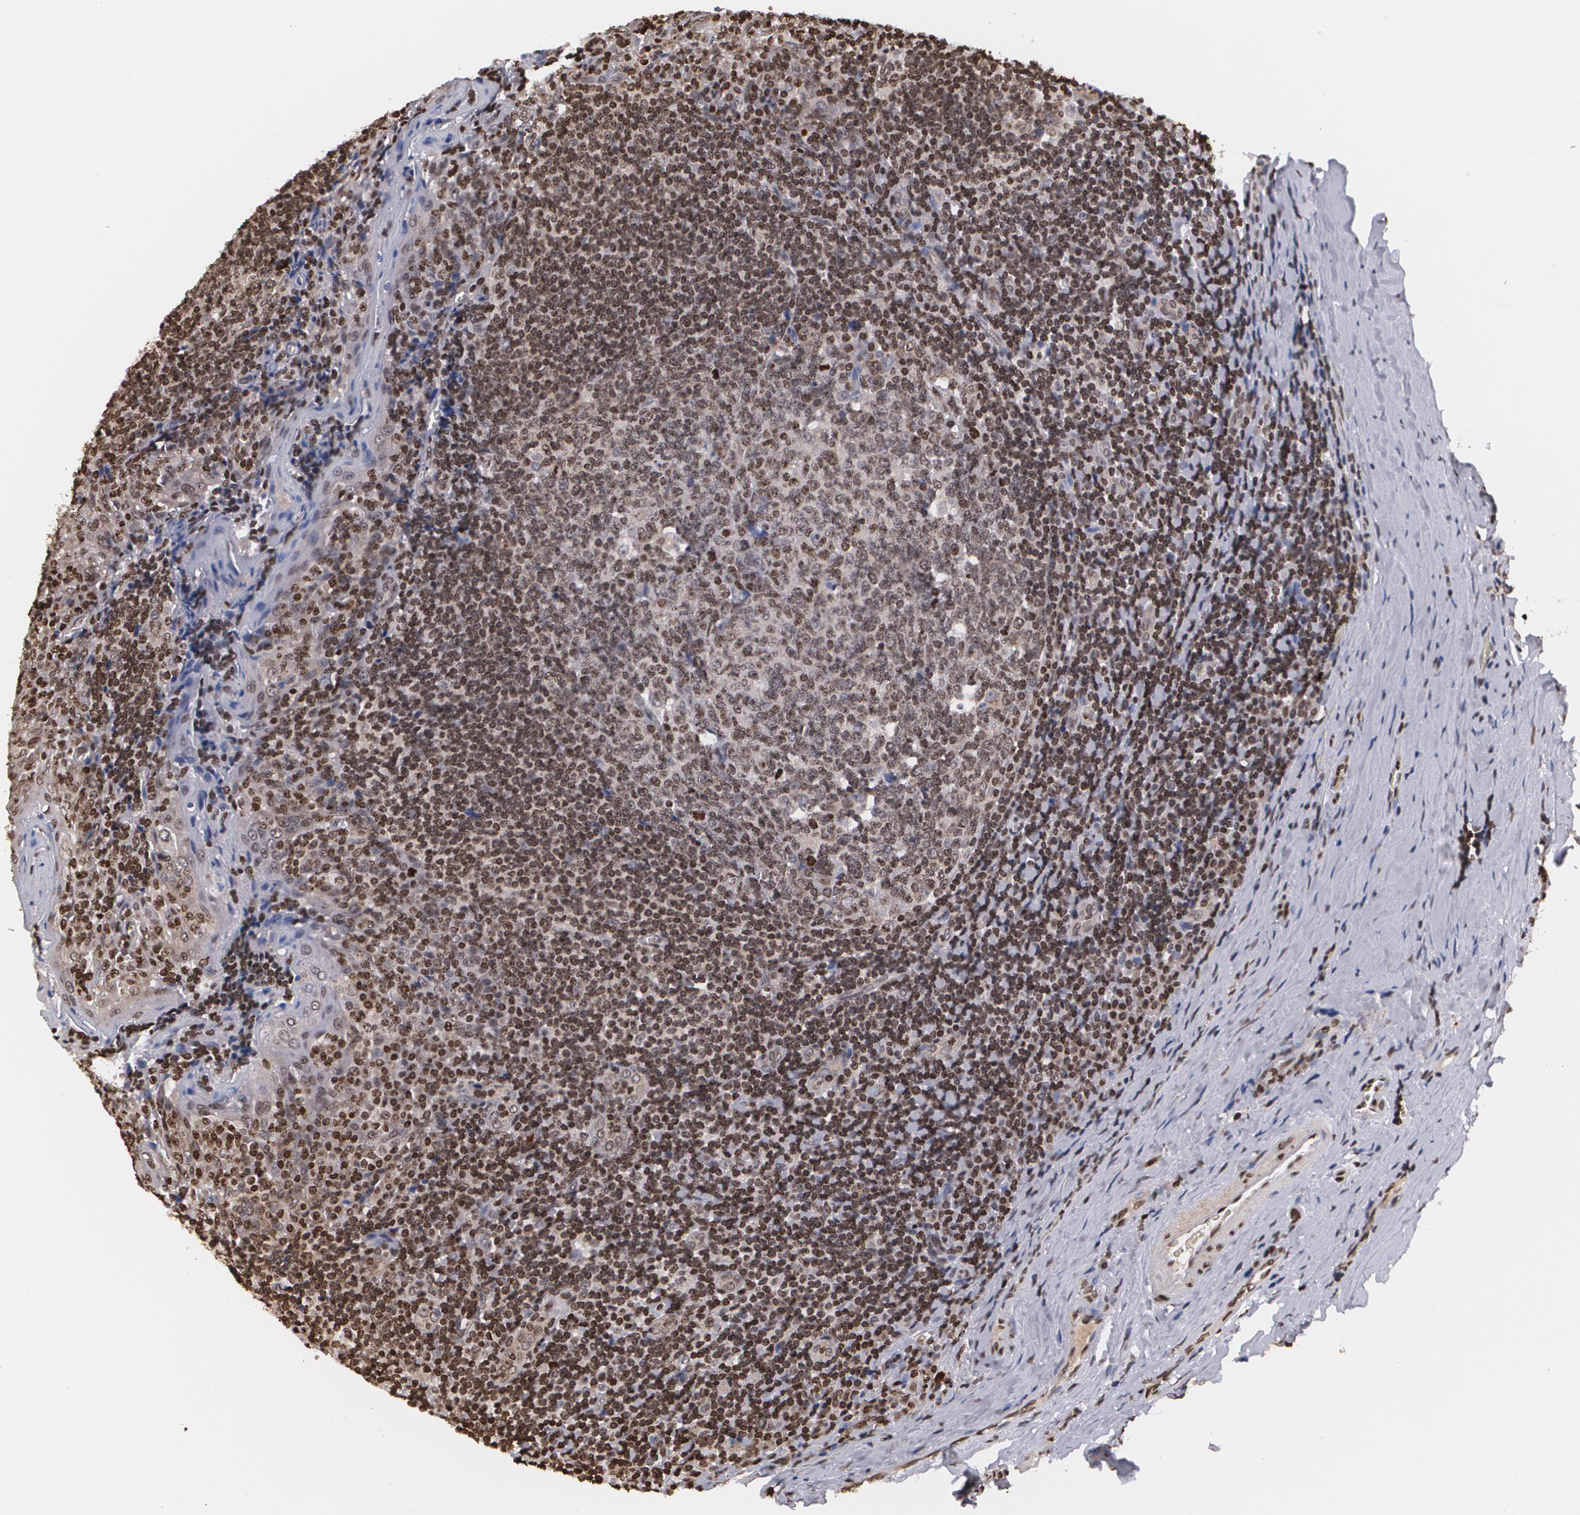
{"staining": {"intensity": "moderate", "quantity": ">75%", "location": "cytoplasmic/membranous,nuclear"}, "tissue": "tonsil", "cell_type": "Germinal center cells", "image_type": "normal", "snomed": [{"axis": "morphology", "description": "Normal tissue, NOS"}, {"axis": "topography", "description": "Tonsil"}], "caption": "The histopathology image demonstrates staining of normal tonsil, revealing moderate cytoplasmic/membranous,nuclear protein expression (brown color) within germinal center cells. (IHC, brightfield microscopy, high magnification).", "gene": "MVP", "patient": {"sex": "male", "age": 31}}